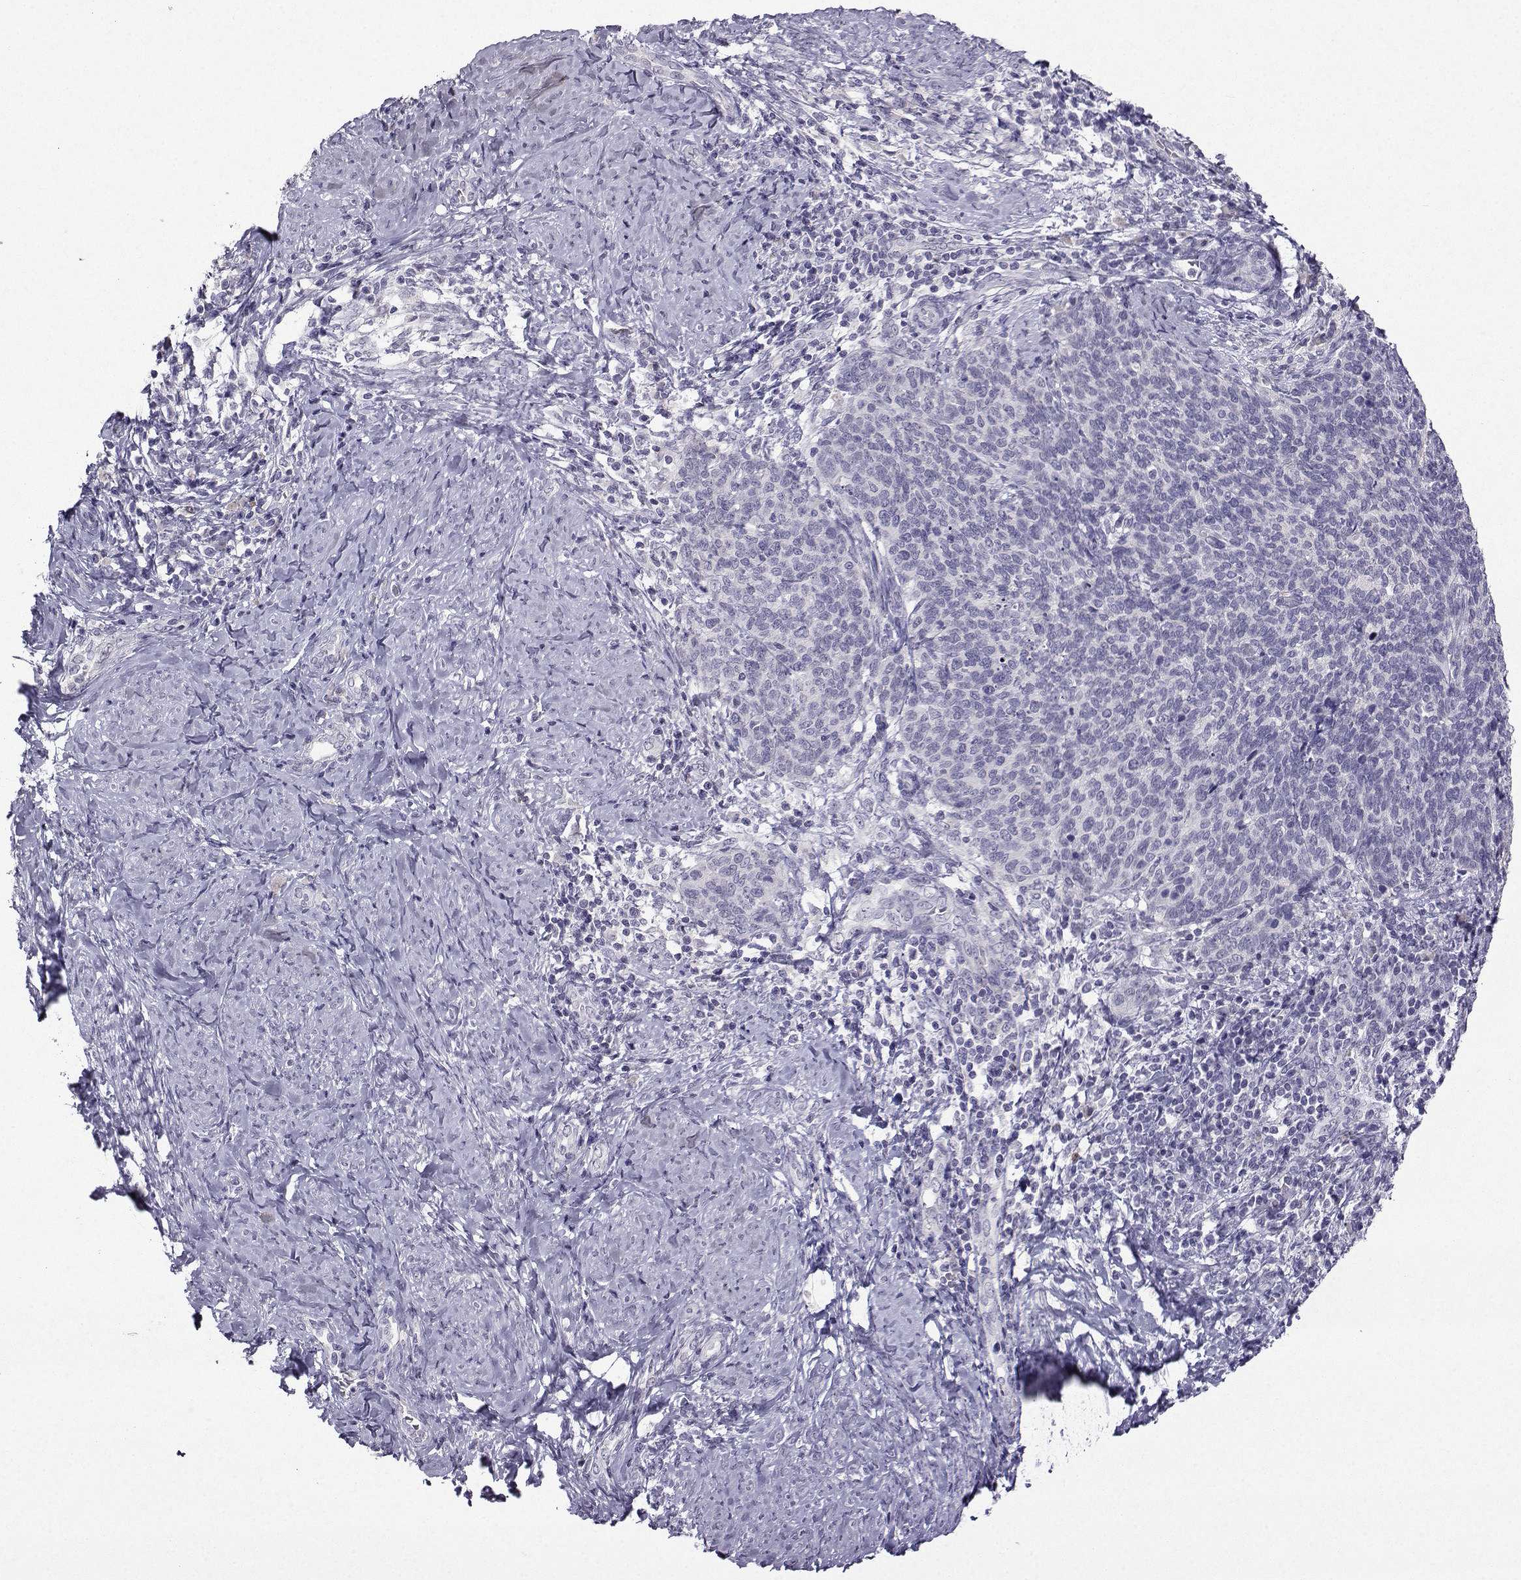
{"staining": {"intensity": "negative", "quantity": "none", "location": "none"}, "tissue": "cervical cancer", "cell_type": "Tumor cells", "image_type": "cancer", "snomed": [{"axis": "morphology", "description": "Normal tissue, NOS"}, {"axis": "morphology", "description": "Squamous cell carcinoma, NOS"}, {"axis": "topography", "description": "Cervix"}], "caption": "The image shows no significant positivity in tumor cells of cervical cancer (squamous cell carcinoma). Brightfield microscopy of IHC stained with DAB (brown) and hematoxylin (blue), captured at high magnification.", "gene": "CRYBB1", "patient": {"sex": "female", "age": 39}}